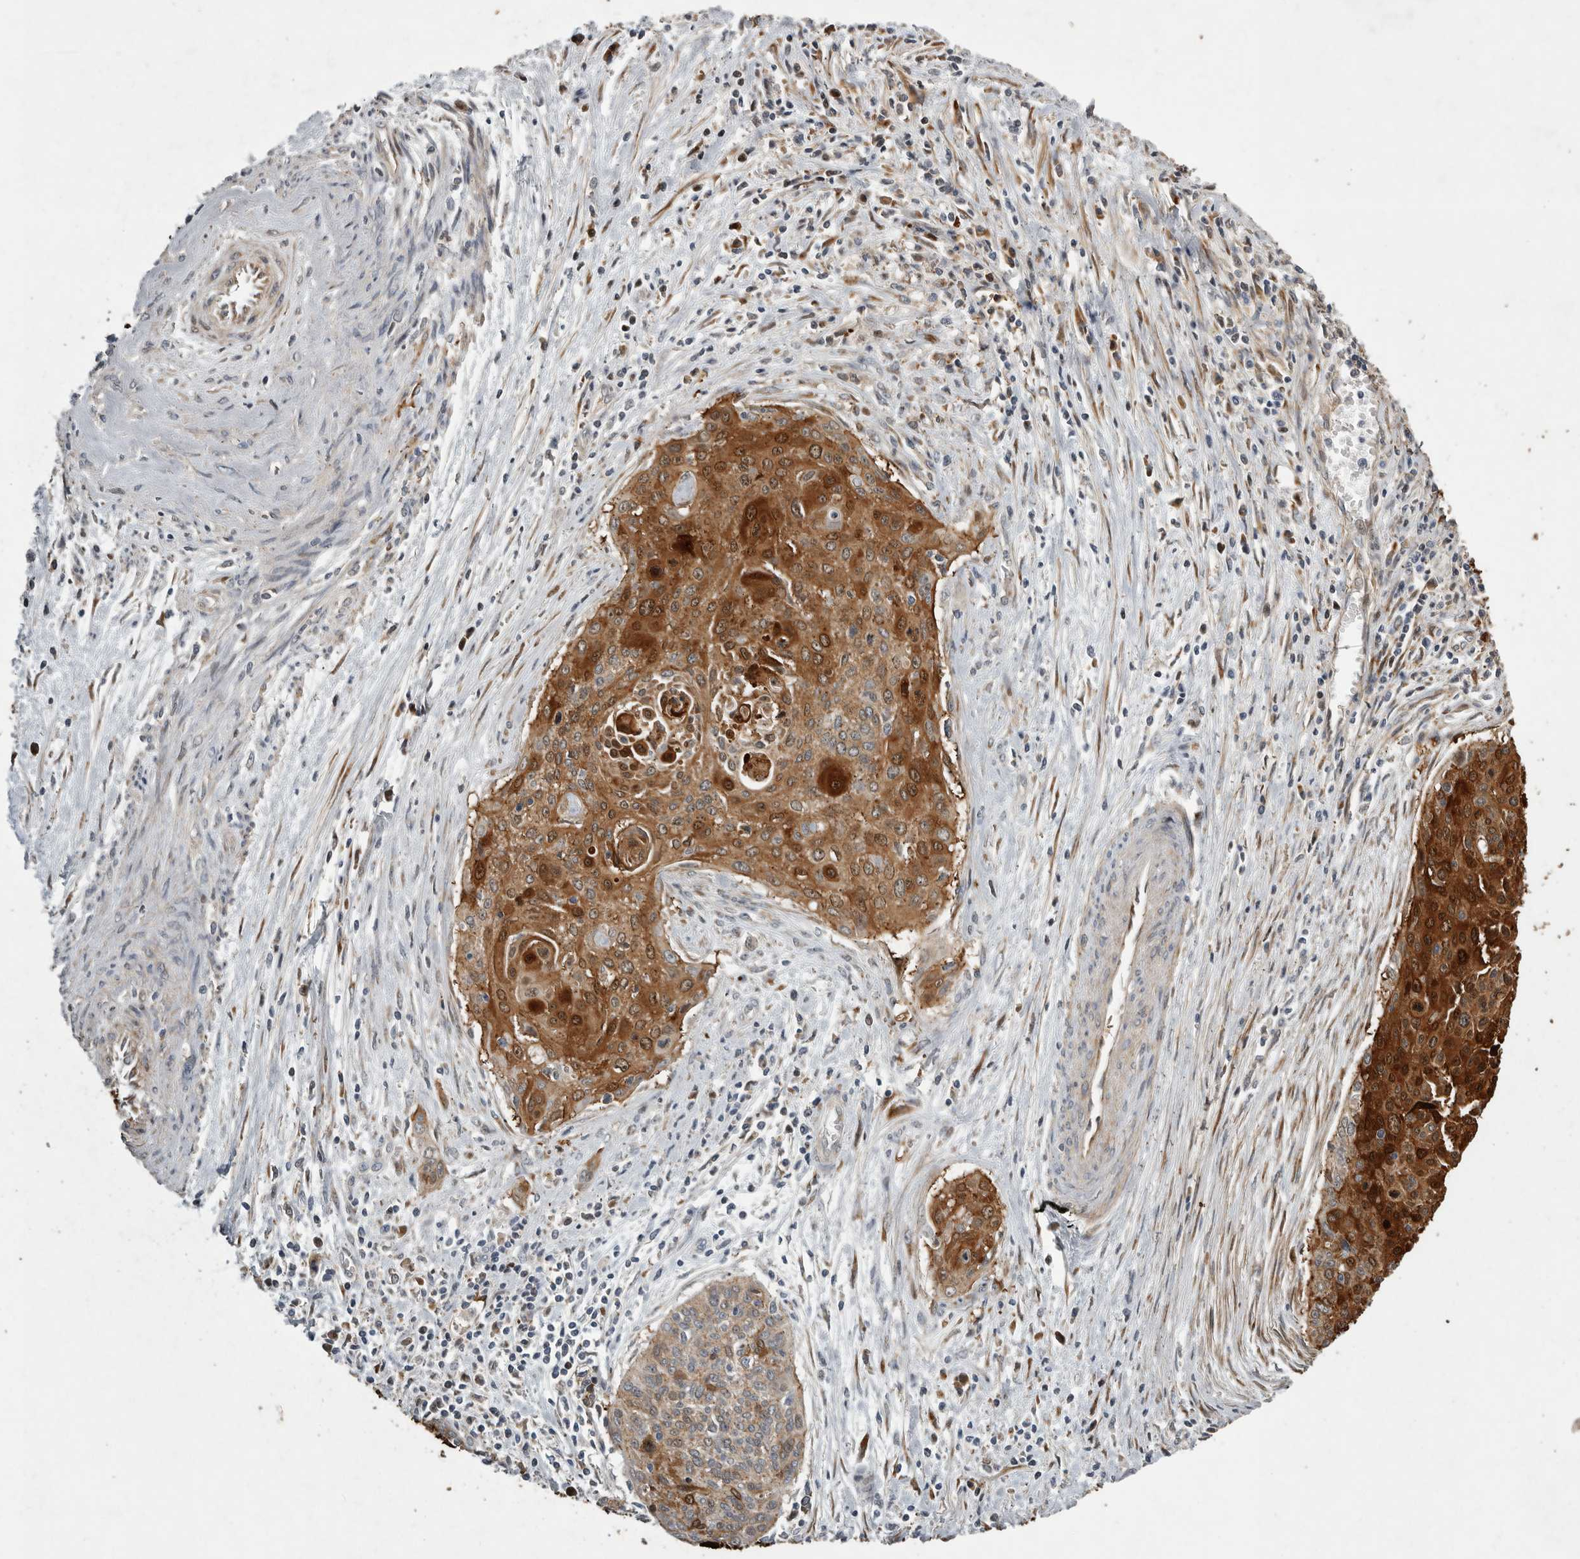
{"staining": {"intensity": "strong", "quantity": ">75%", "location": "cytoplasmic/membranous"}, "tissue": "cervical cancer", "cell_type": "Tumor cells", "image_type": "cancer", "snomed": [{"axis": "morphology", "description": "Squamous cell carcinoma, NOS"}, {"axis": "topography", "description": "Cervix"}], "caption": "A micrograph of cervical cancer (squamous cell carcinoma) stained for a protein exhibits strong cytoplasmic/membranous brown staining in tumor cells. The staining is performed using DAB brown chromogen to label protein expression. The nuclei are counter-stained blue using hematoxylin.", "gene": "MPDZ", "patient": {"sex": "female", "age": 55}}